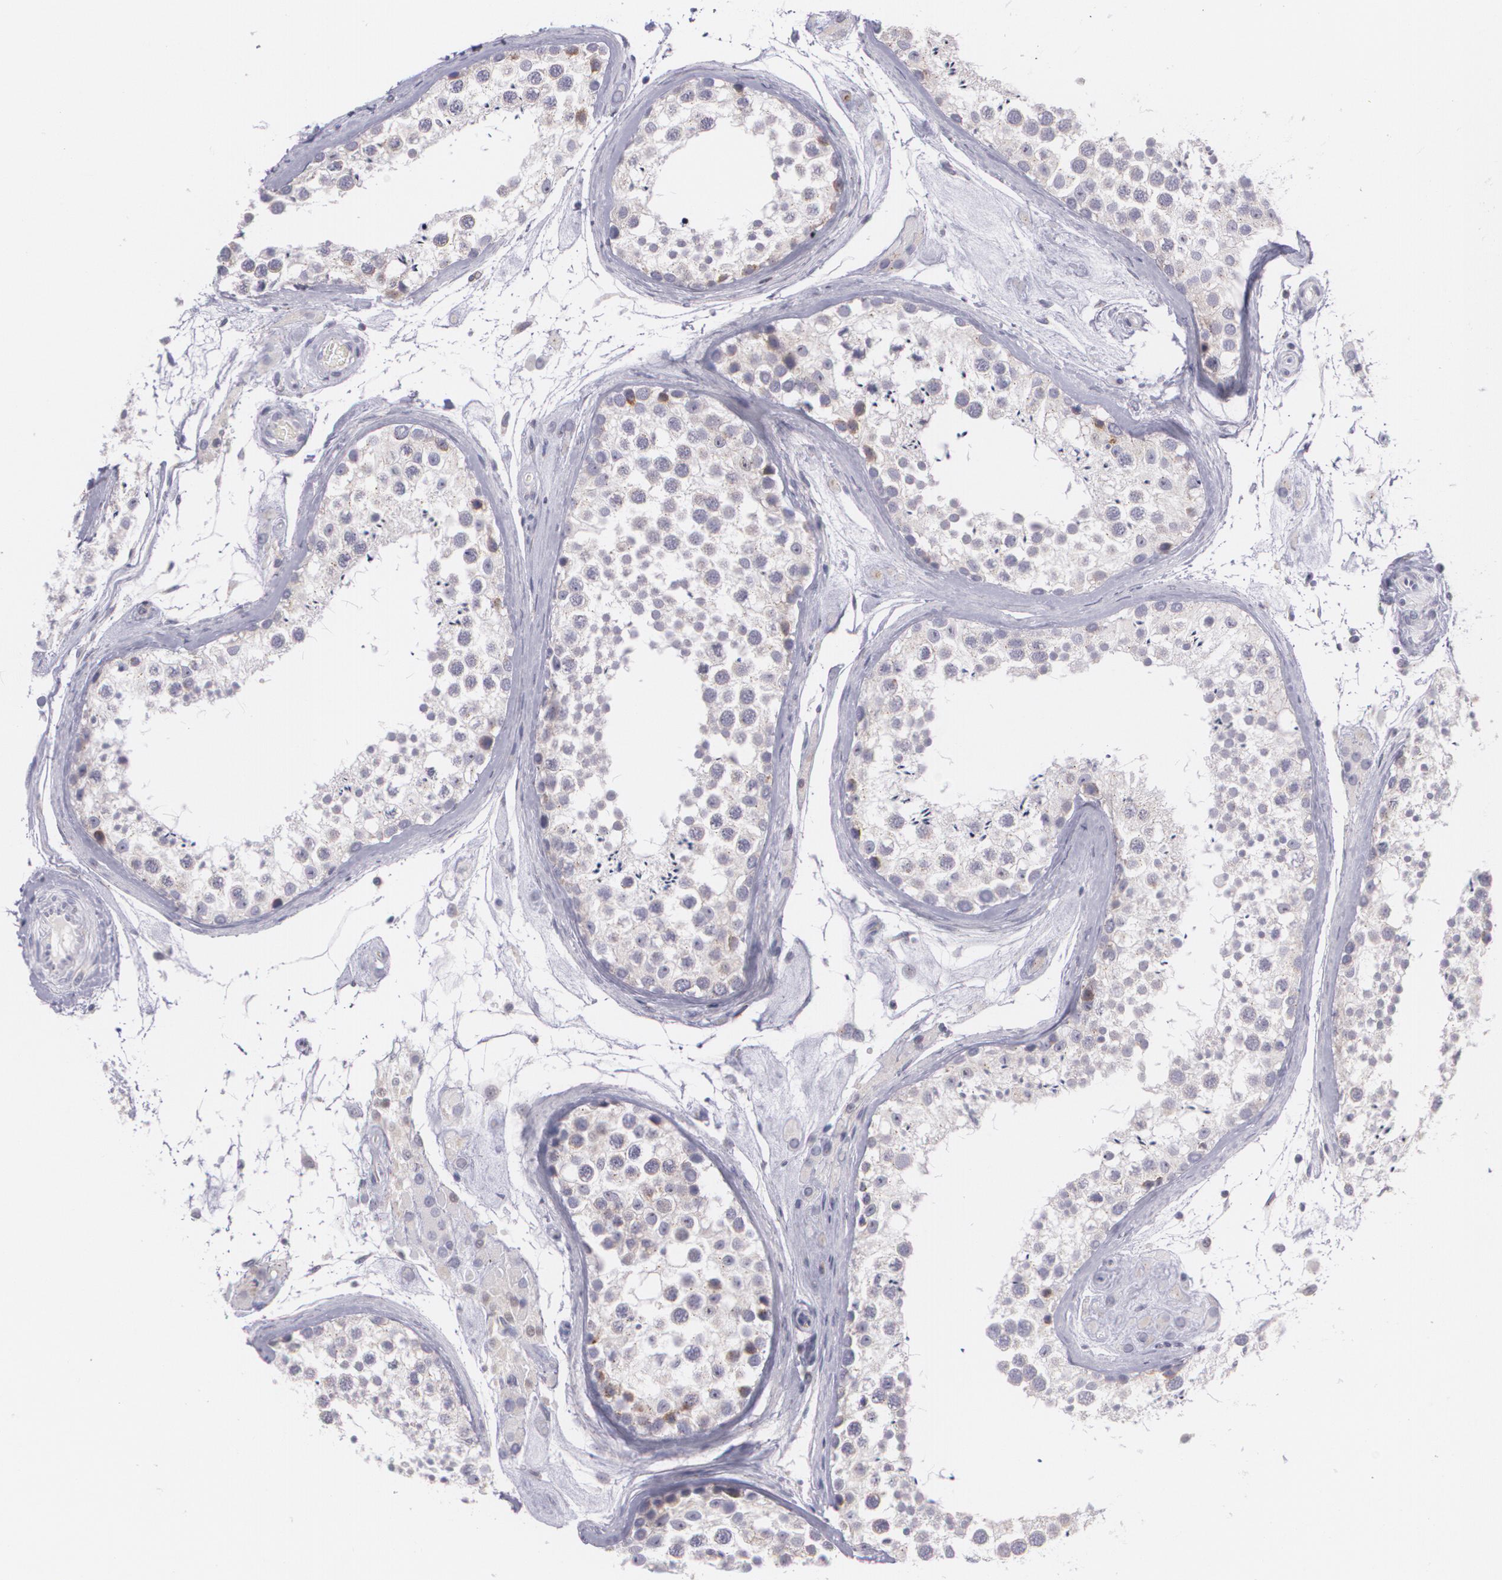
{"staining": {"intensity": "negative", "quantity": "none", "location": "none"}, "tissue": "testis", "cell_type": "Cells in seminiferous ducts", "image_type": "normal", "snomed": [{"axis": "morphology", "description": "Normal tissue, NOS"}, {"axis": "topography", "description": "Testis"}], "caption": "The histopathology image displays no staining of cells in seminiferous ducts in normal testis.", "gene": "CILK1", "patient": {"sex": "male", "age": 46}}